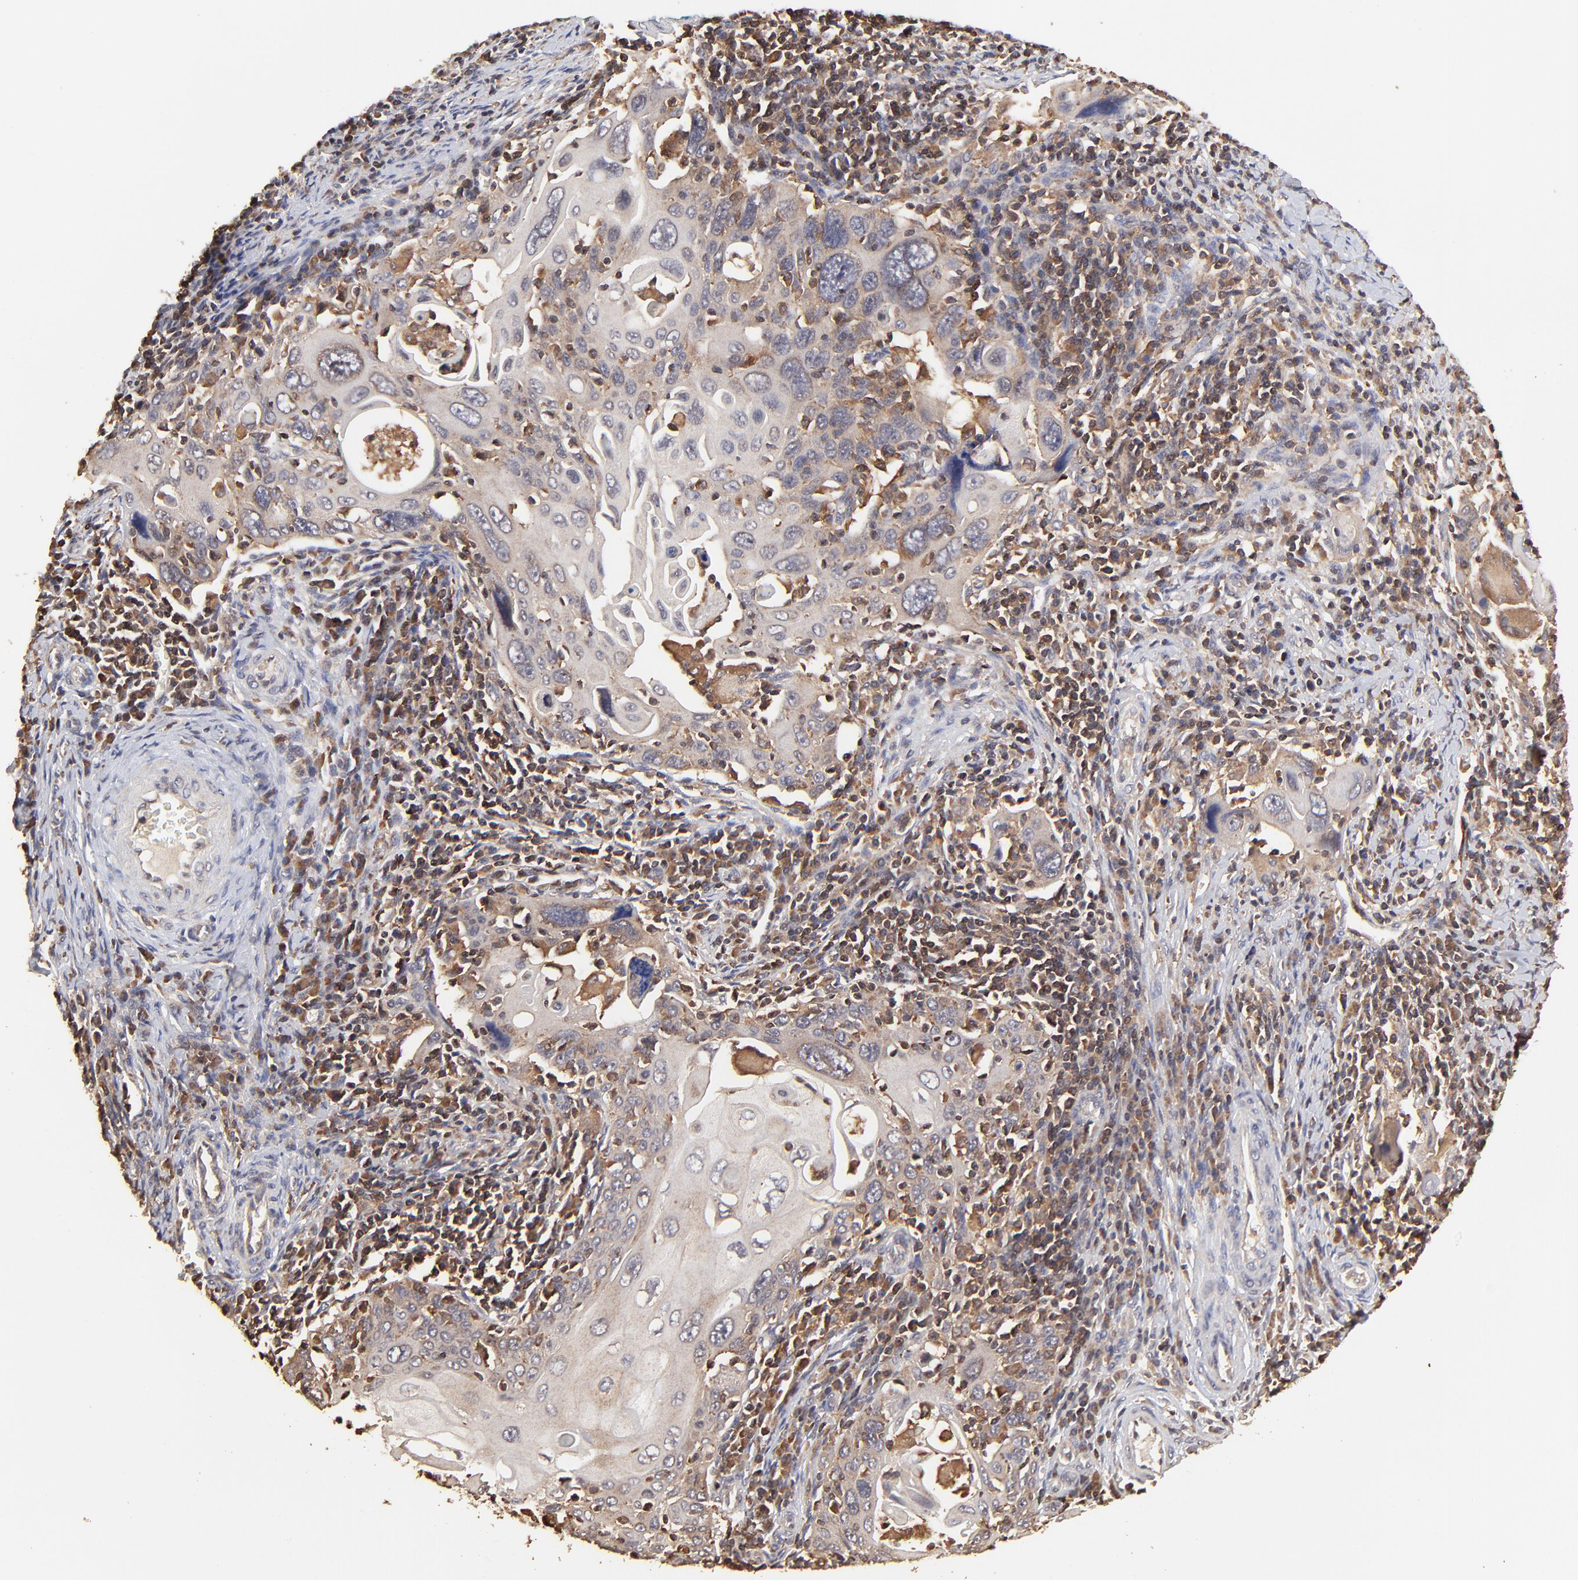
{"staining": {"intensity": "moderate", "quantity": ">75%", "location": "cytoplasmic/membranous"}, "tissue": "cervical cancer", "cell_type": "Tumor cells", "image_type": "cancer", "snomed": [{"axis": "morphology", "description": "Squamous cell carcinoma, NOS"}, {"axis": "topography", "description": "Cervix"}], "caption": "Immunohistochemical staining of human cervical squamous cell carcinoma shows medium levels of moderate cytoplasmic/membranous protein staining in approximately >75% of tumor cells. Immunohistochemistry stains the protein of interest in brown and the nuclei are stained blue.", "gene": "STON2", "patient": {"sex": "female", "age": 54}}